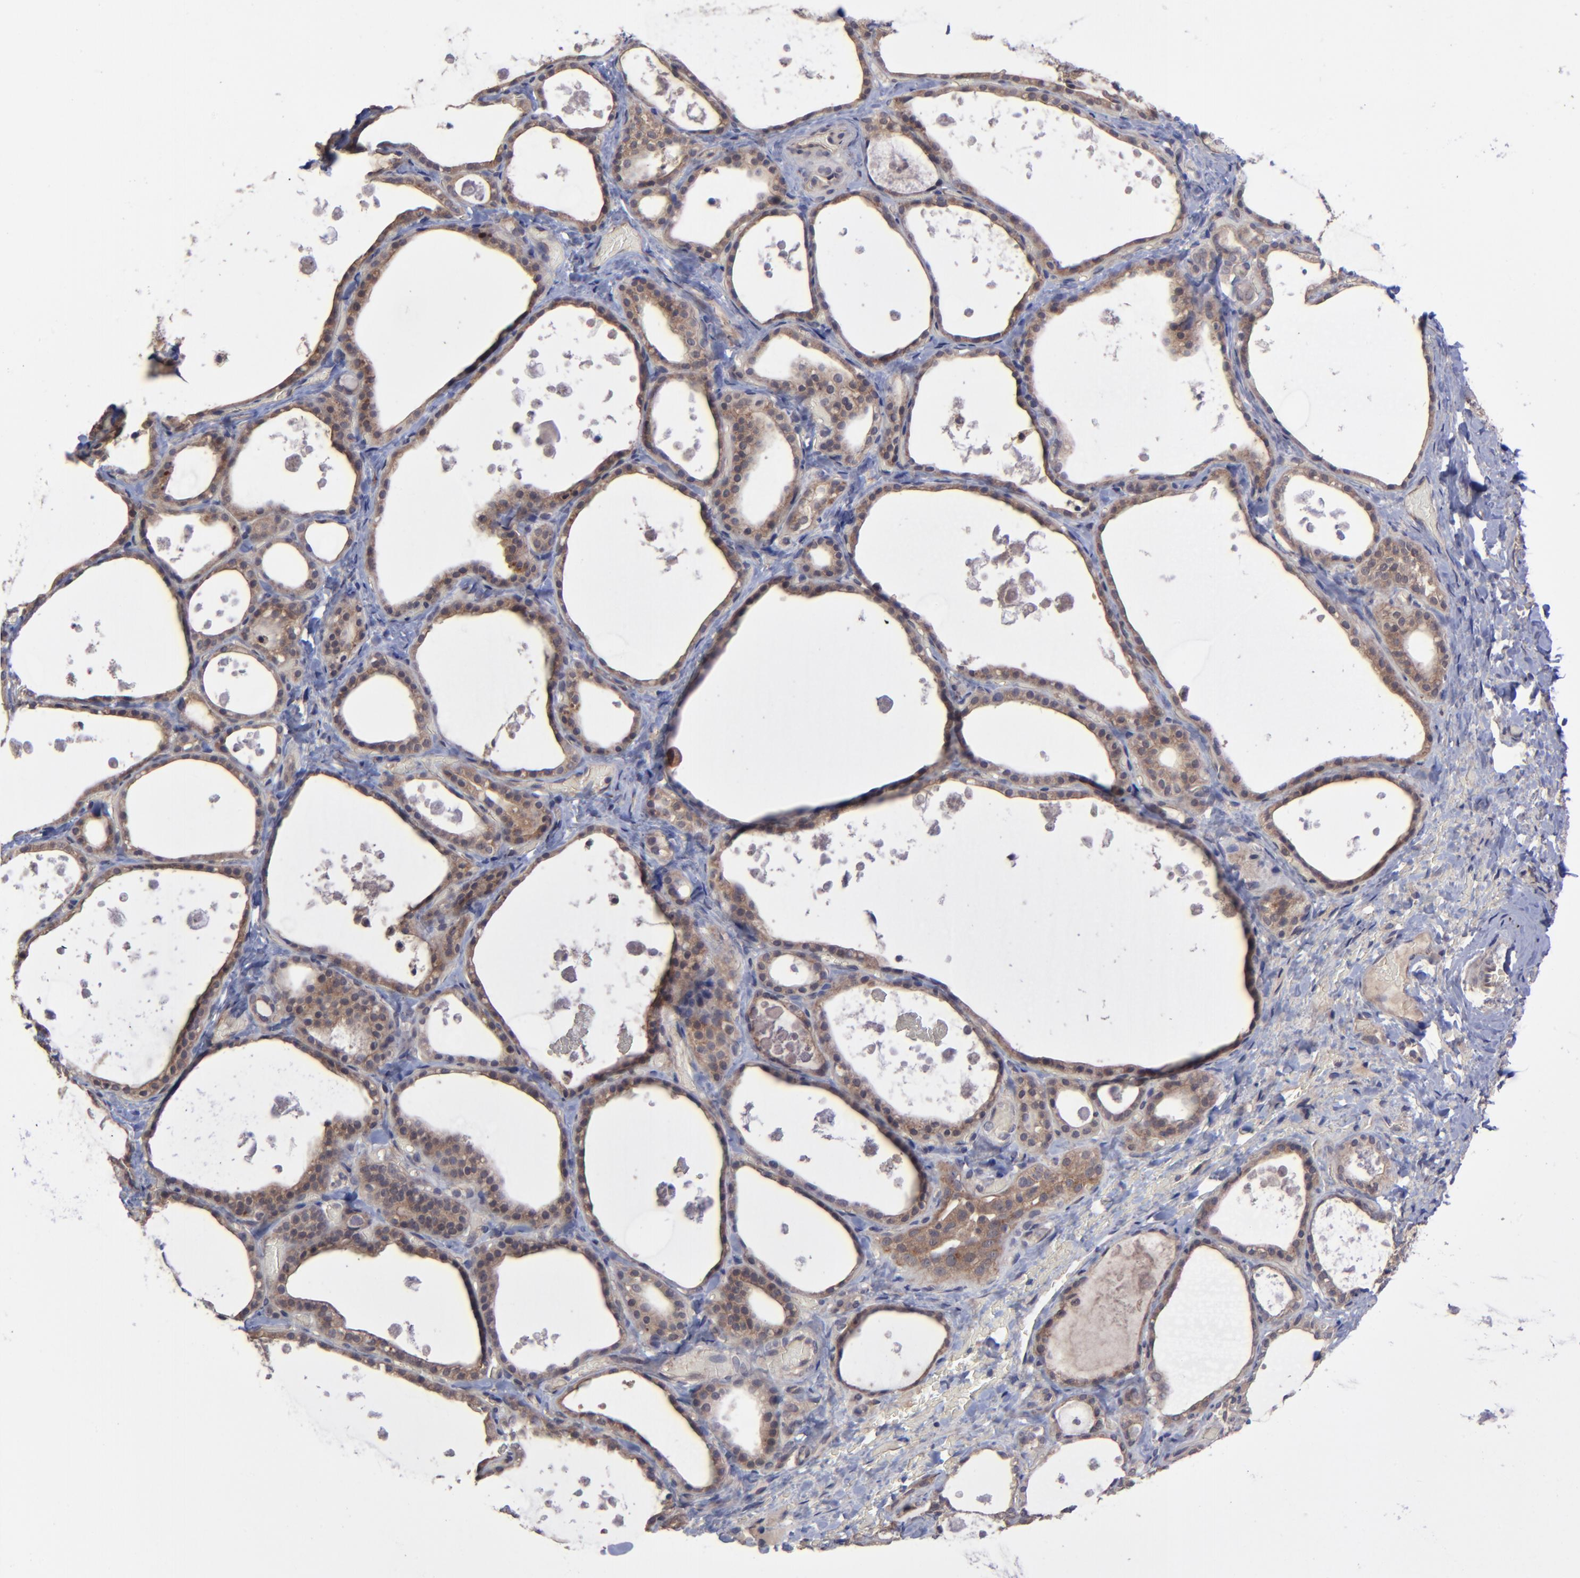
{"staining": {"intensity": "moderate", "quantity": ">75%", "location": "cytoplasmic/membranous"}, "tissue": "thyroid gland", "cell_type": "Glandular cells", "image_type": "normal", "snomed": [{"axis": "morphology", "description": "Normal tissue, NOS"}, {"axis": "topography", "description": "Thyroid gland"}], "caption": "The histopathology image displays staining of unremarkable thyroid gland, revealing moderate cytoplasmic/membranous protein positivity (brown color) within glandular cells.", "gene": "ZNF780A", "patient": {"sex": "male", "age": 61}}